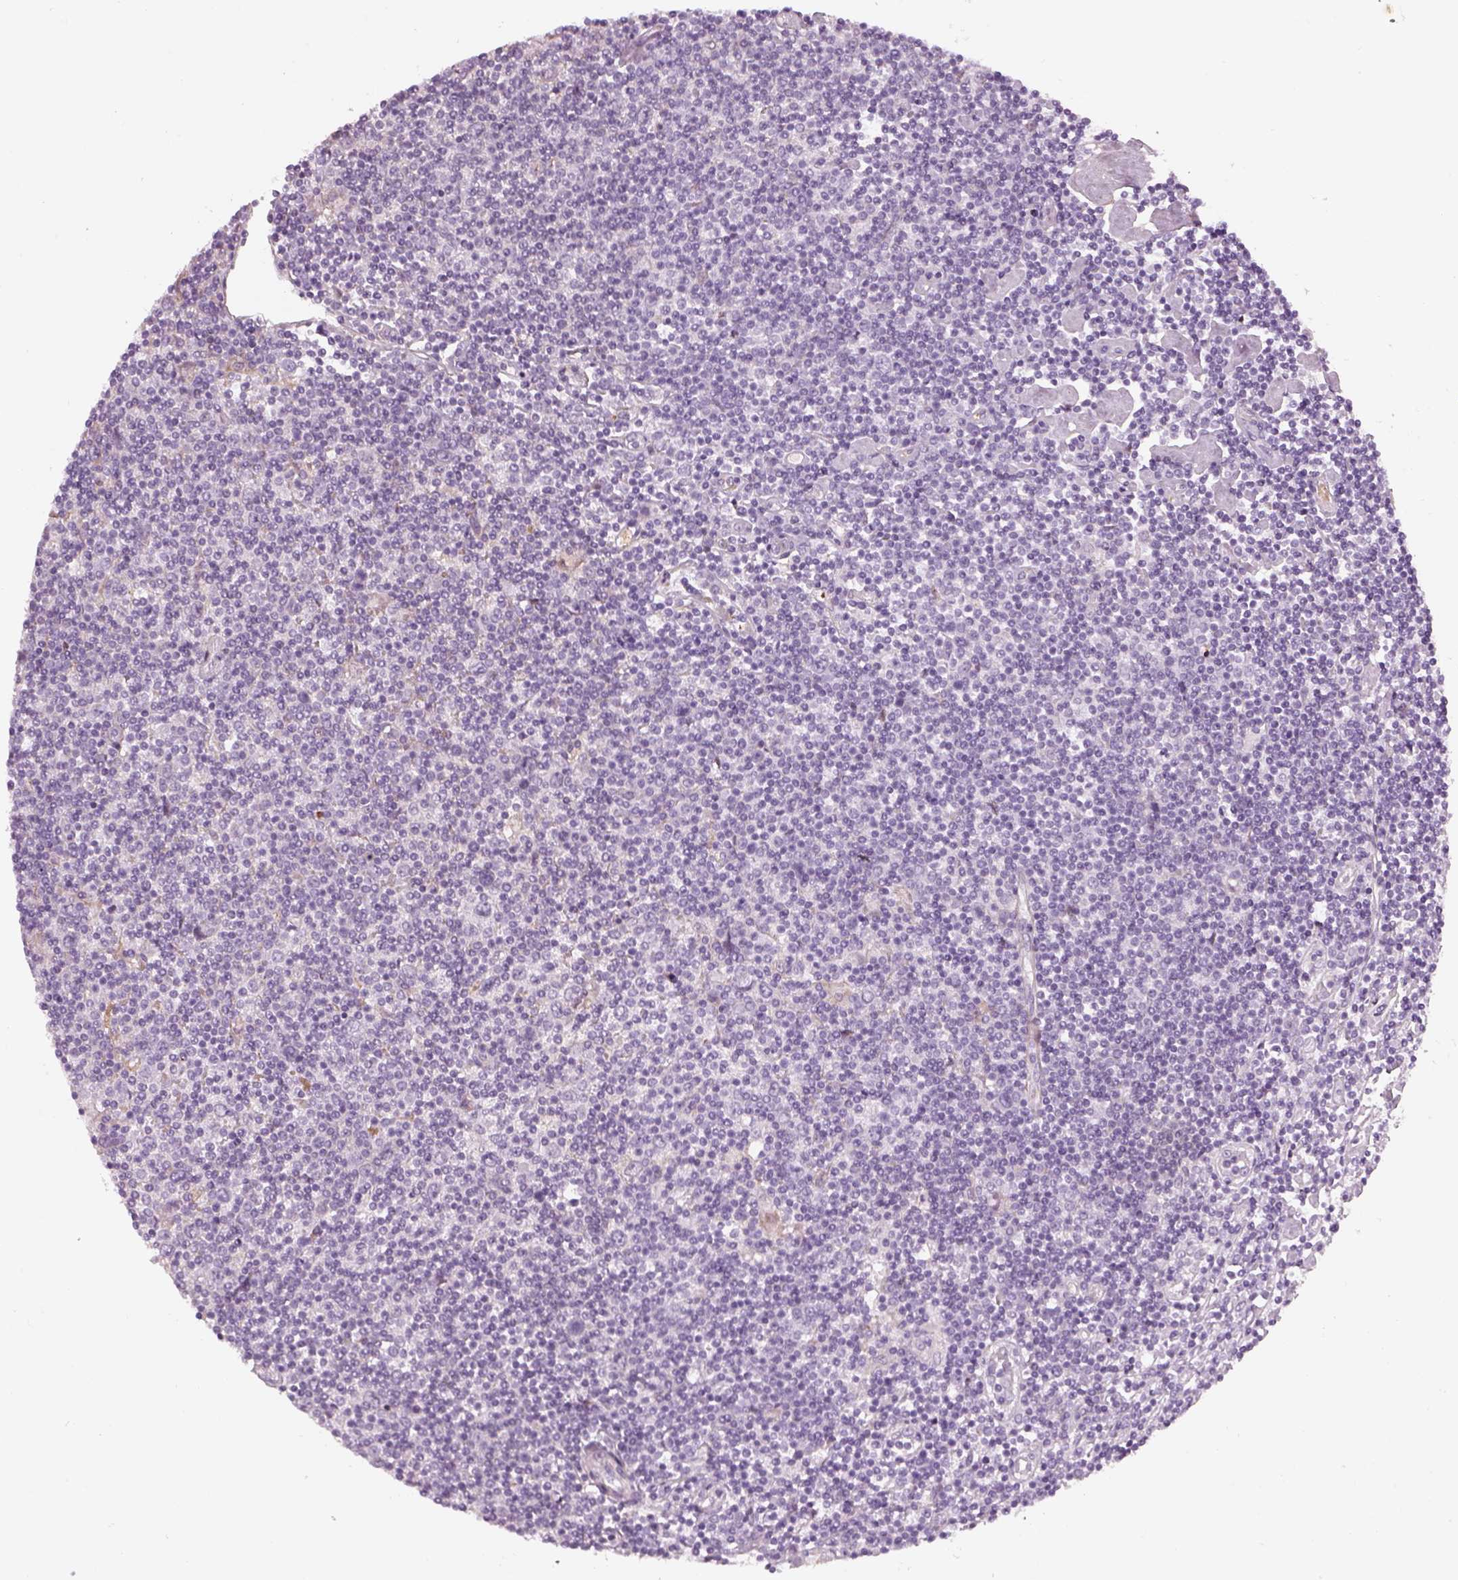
{"staining": {"intensity": "negative", "quantity": "none", "location": "none"}, "tissue": "lymphoma", "cell_type": "Tumor cells", "image_type": "cancer", "snomed": [{"axis": "morphology", "description": "Hodgkin's disease, NOS"}, {"axis": "topography", "description": "Lymph node"}], "caption": "A histopathology image of human Hodgkin's disease is negative for staining in tumor cells.", "gene": "PABPC1L2B", "patient": {"sex": "male", "age": 40}}